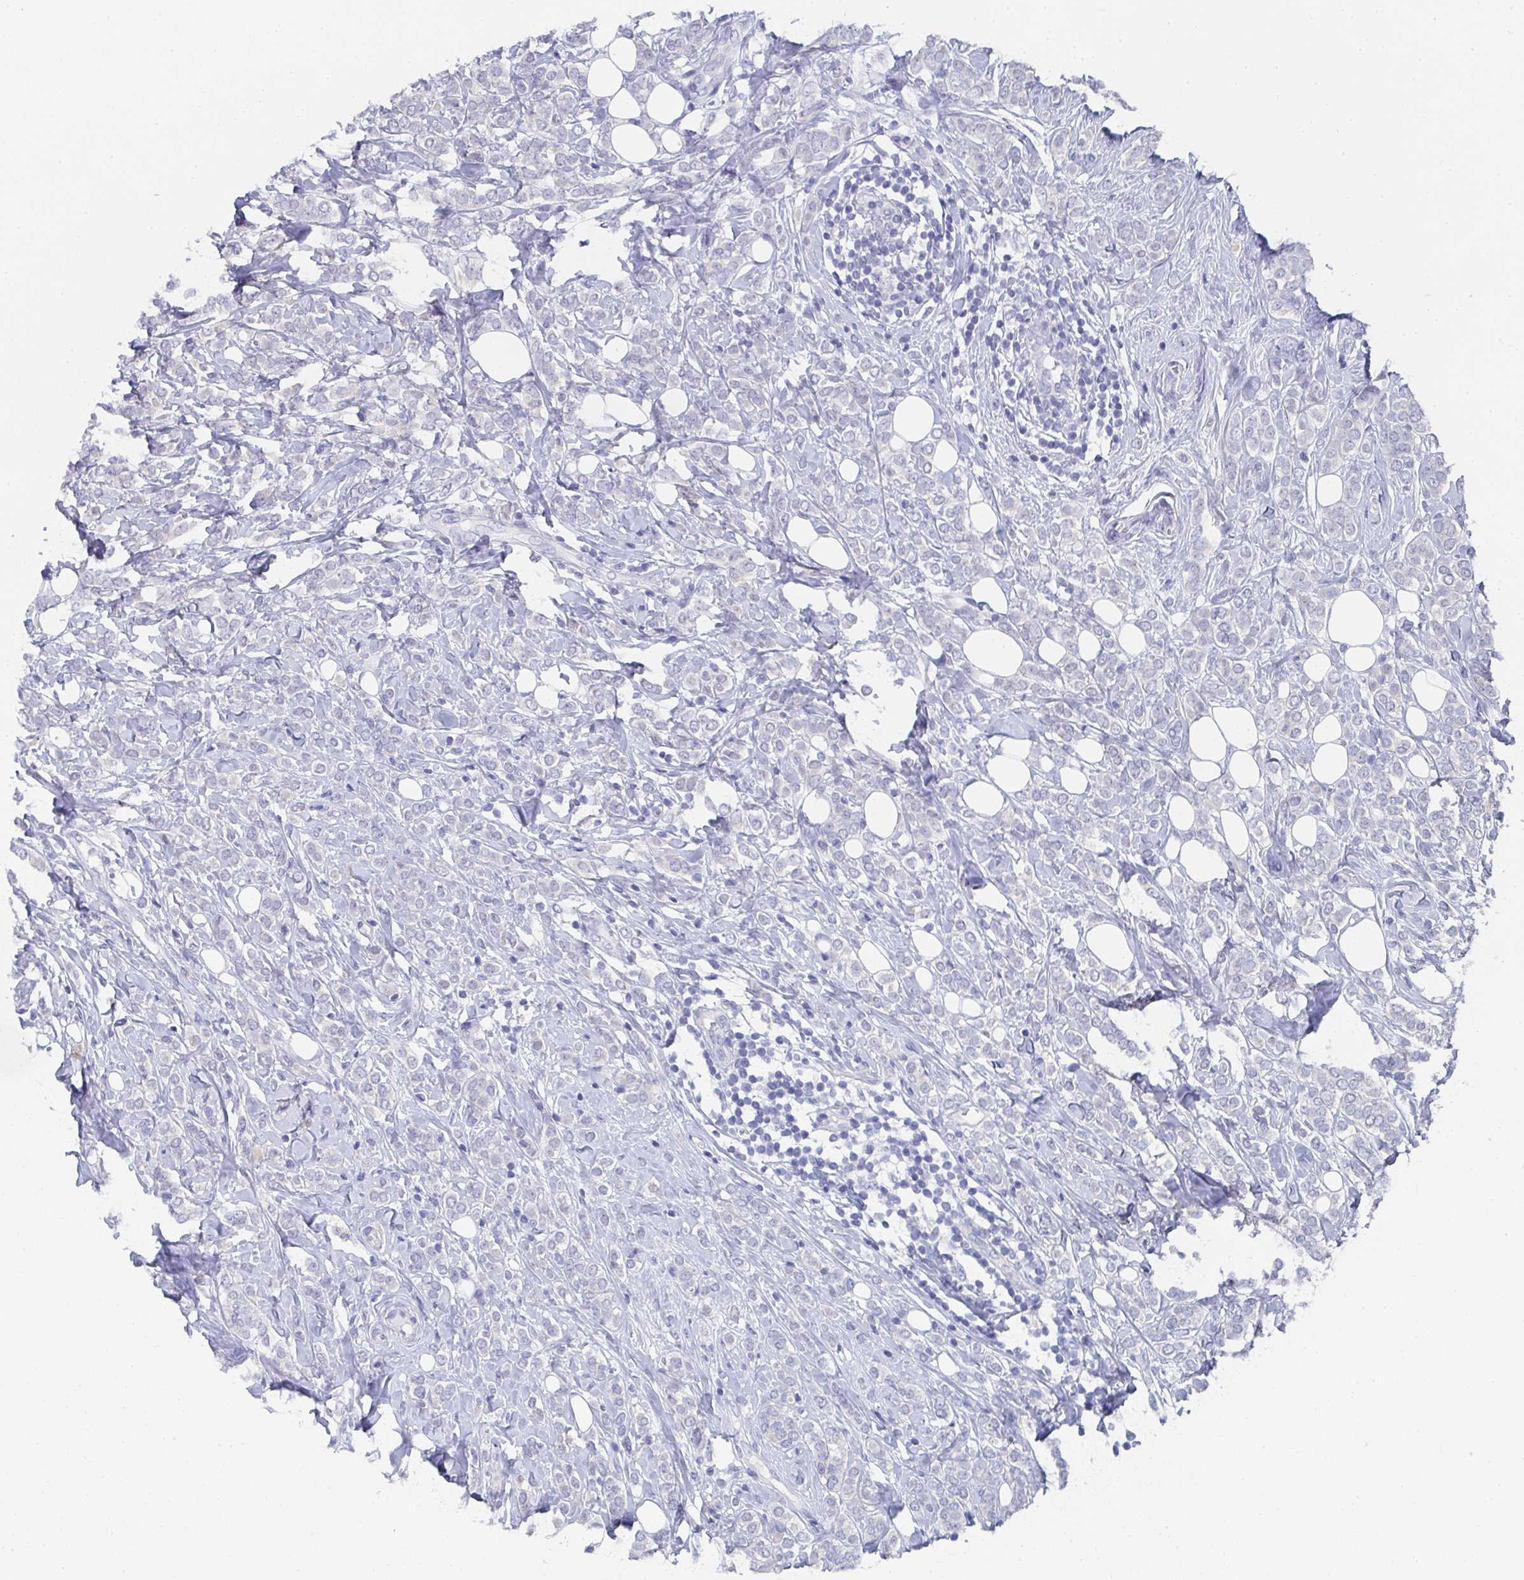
{"staining": {"intensity": "negative", "quantity": "none", "location": "none"}, "tissue": "breast cancer", "cell_type": "Tumor cells", "image_type": "cancer", "snomed": [{"axis": "morphology", "description": "Lobular carcinoma"}, {"axis": "topography", "description": "Breast"}], "caption": "Breast lobular carcinoma was stained to show a protein in brown. There is no significant staining in tumor cells.", "gene": "DYDC2", "patient": {"sex": "female", "age": 49}}